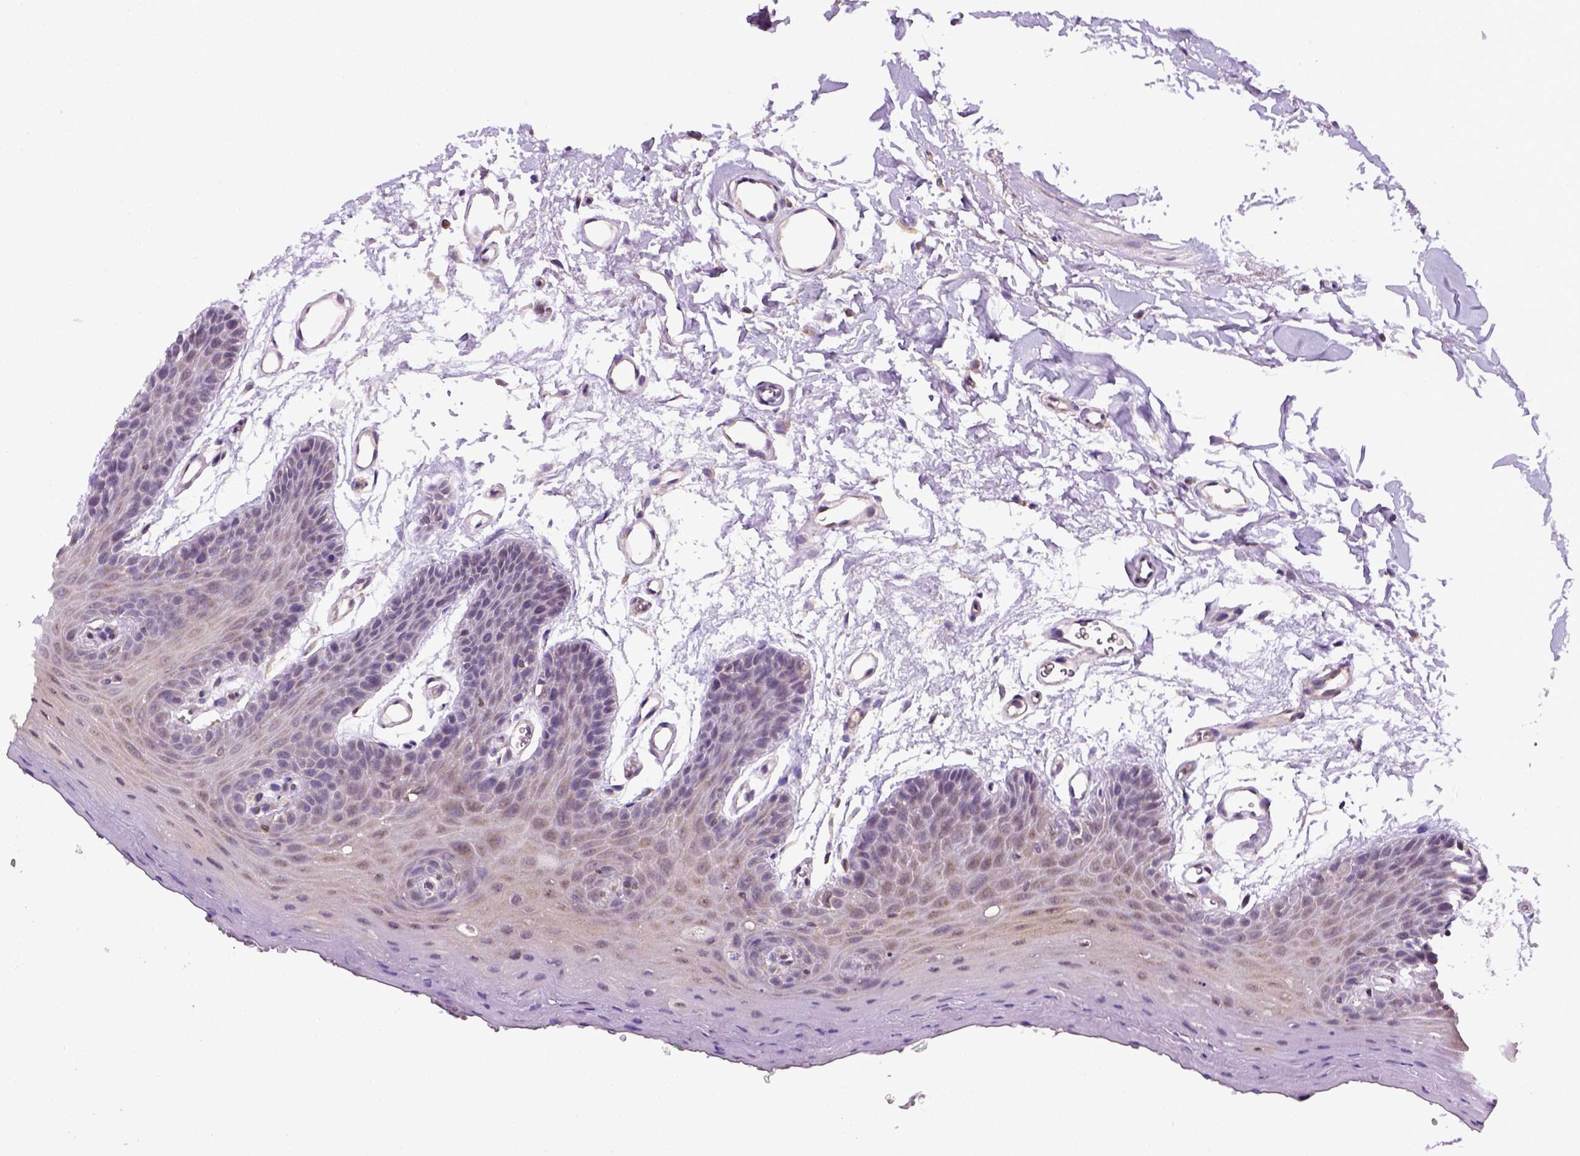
{"staining": {"intensity": "negative", "quantity": "none", "location": "none"}, "tissue": "oral mucosa", "cell_type": "Squamous epithelial cells", "image_type": "normal", "snomed": [{"axis": "morphology", "description": "Normal tissue, NOS"}, {"axis": "morphology", "description": "Squamous cell carcinoma, NOS"}, {"axis": "topography", "description": "Oral tissue"}, {"axis": "topography", "description": "Head-Neck"}], "caption": "An immunohistochemistry (IHC) photomicrograph of unremarkable oral mucosa is shown. There is no staining in squamous epithelial cells of oral mucosa.", "gene": "MATK", "patient": {"sex": "female", "age": 50}}